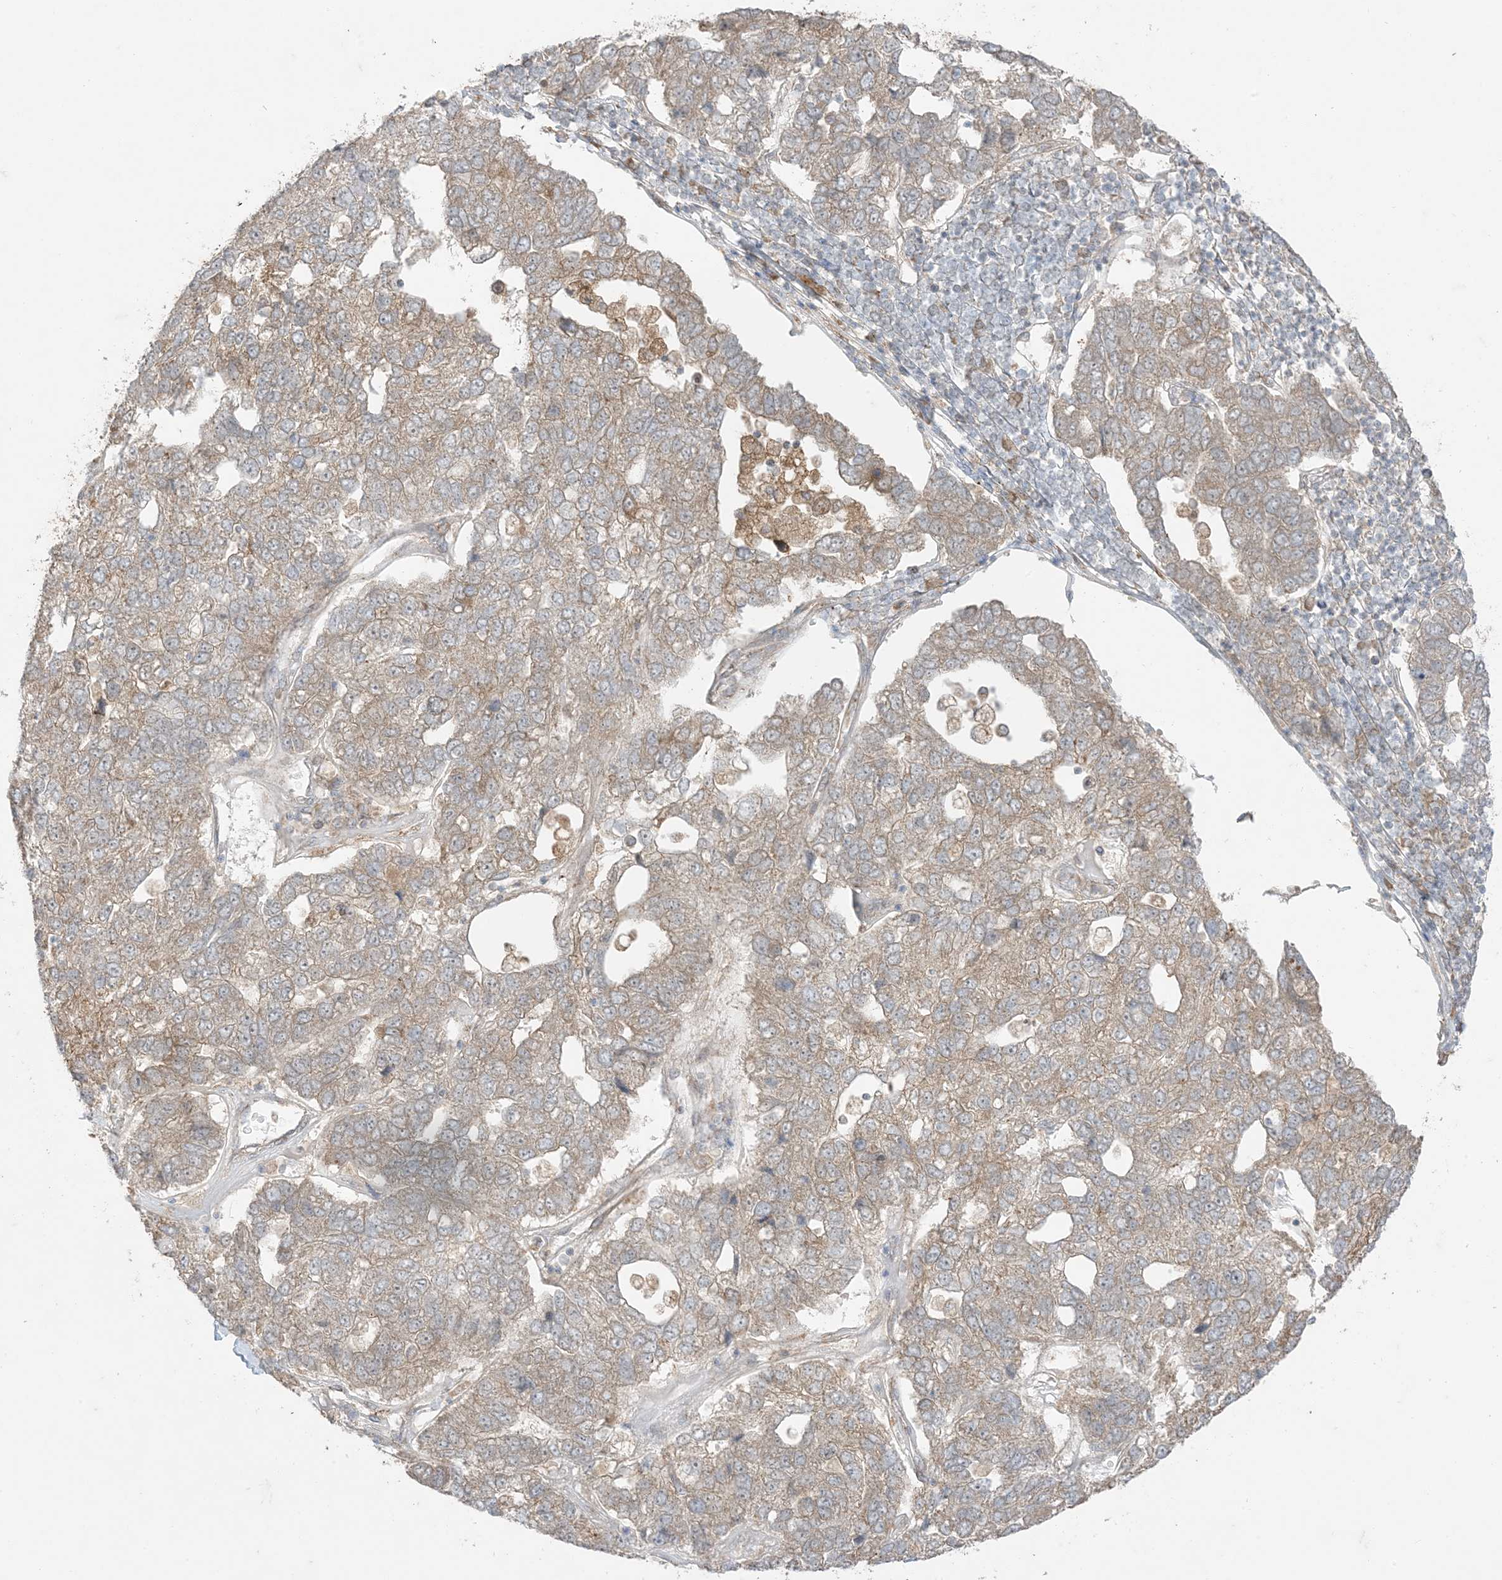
{"staining": {"intensity": "weak", "quantity": ">75%", "location": "cytoplasmic/membranous"}, "tissue": "pancreatic cancer", "cell_type": "Tumor cells", "image_type": "cancer", "snomed": [{"axis": "morphology", "description": "Adenocarcinoma, NOS"}, {"axis": "topography", "description": "Pancreas"}], "caption": "The histopathology image shows immunohistochemical staining of pancreatic adenocarcinoma. There is weak cytoplasmic/membranous staining is seen in approximately >75% of tumor cells.", "gene": "ODC1", "patient": {"sex": "female", "age": 61}}